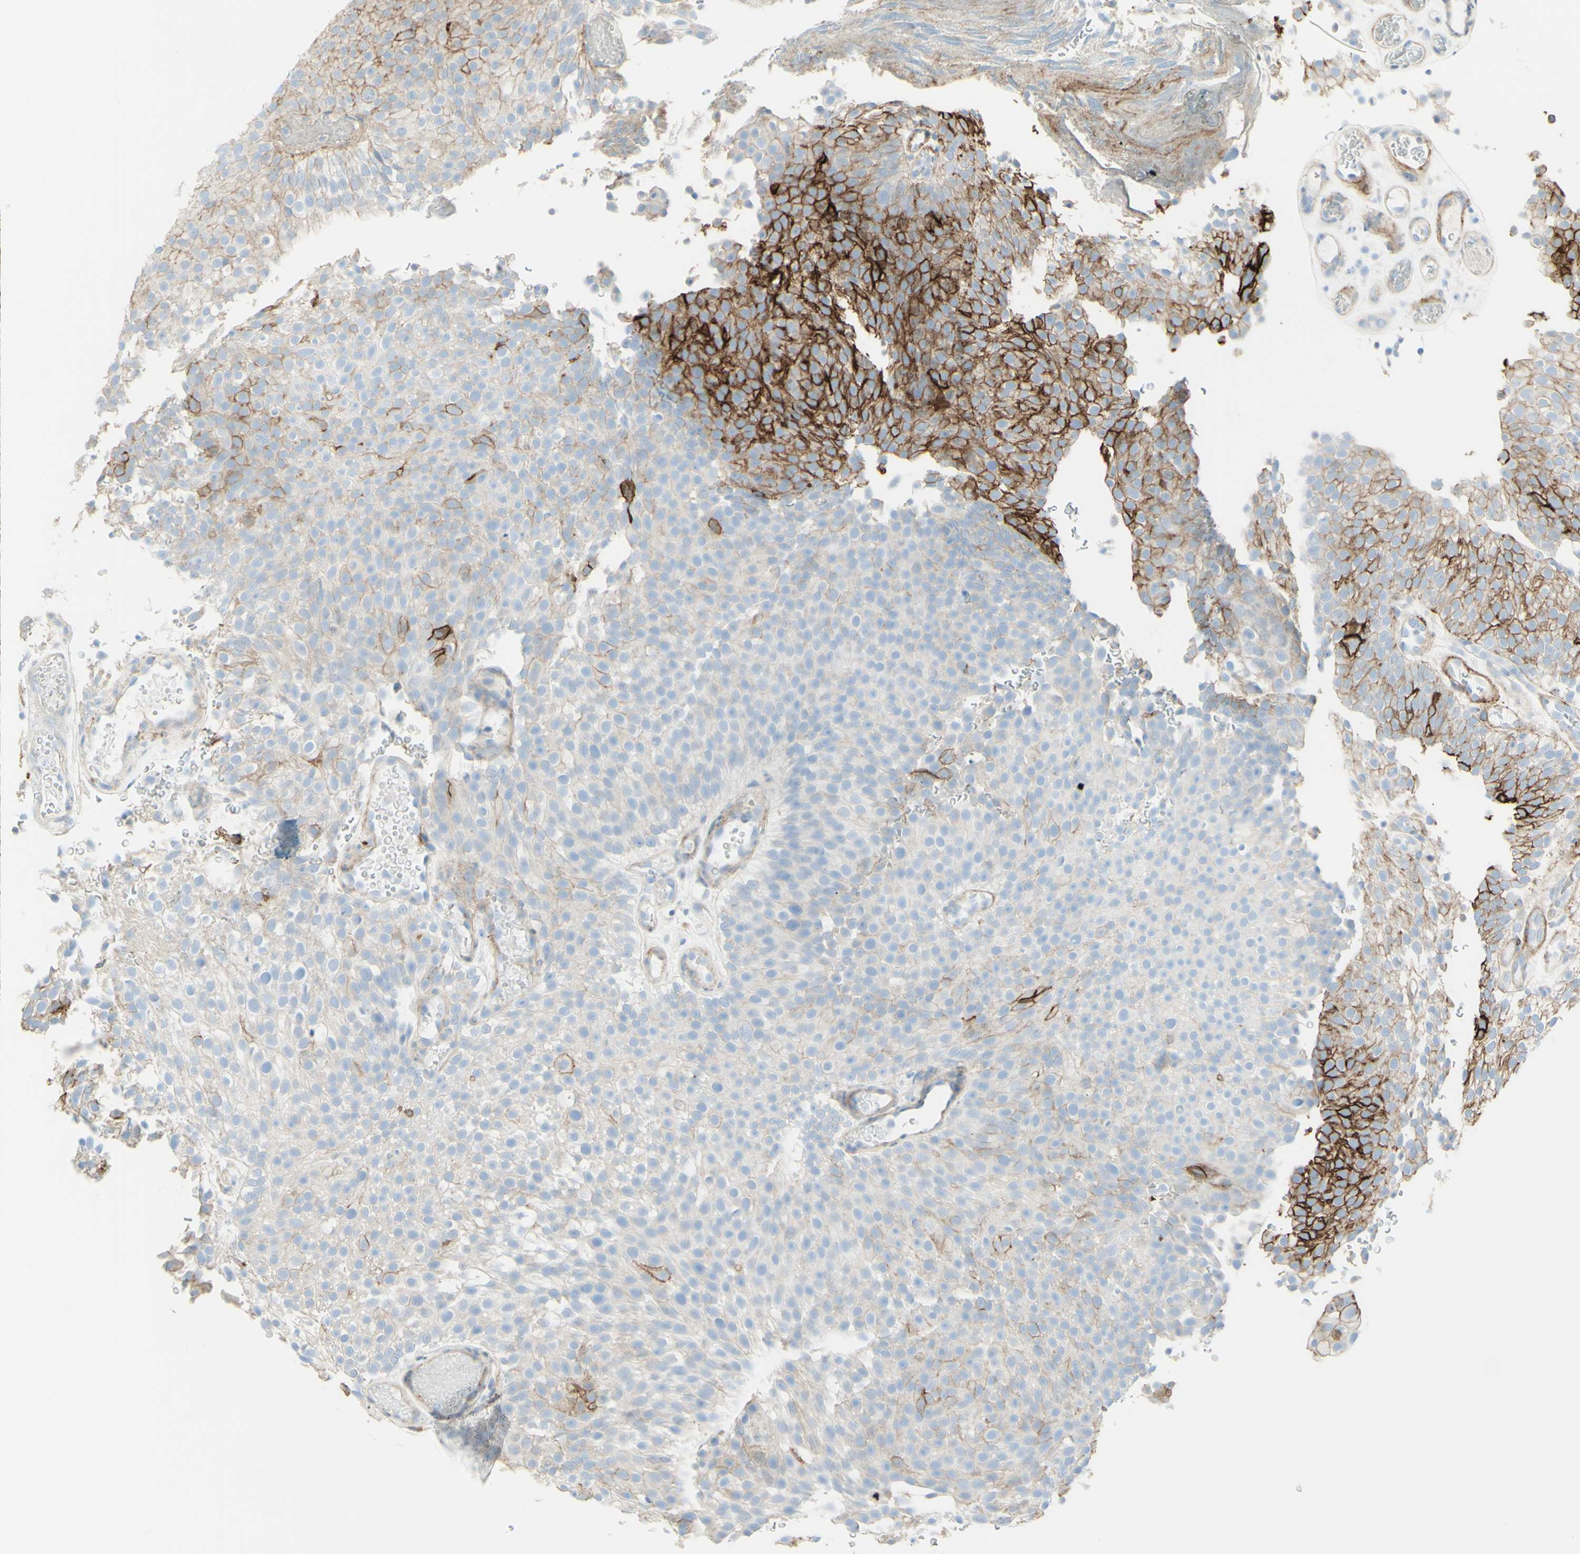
{"staining": {"intensity": "strong", "quantity": "25%-75%", "location": "cytoplasmic/membranous"}, "tissue": "urothelial cancer", "cell_type": "Tumor cells", "image_type": "cancer", "snomed": [{"axis": "morphology", "description": "Urothelial carcinoma, Low grade"}, {"axis": "topography", "description": "Urinary bladder"}], "caption": "Approximately 25%-75% of tumor cells in low-grade urothelial carcinoma show strong cytoplasmic/membranous protein expression as visualized by brown immunohistochemical staining.", "gene": "ALCAM", "patient": {"sex": "male", "age": 78}}